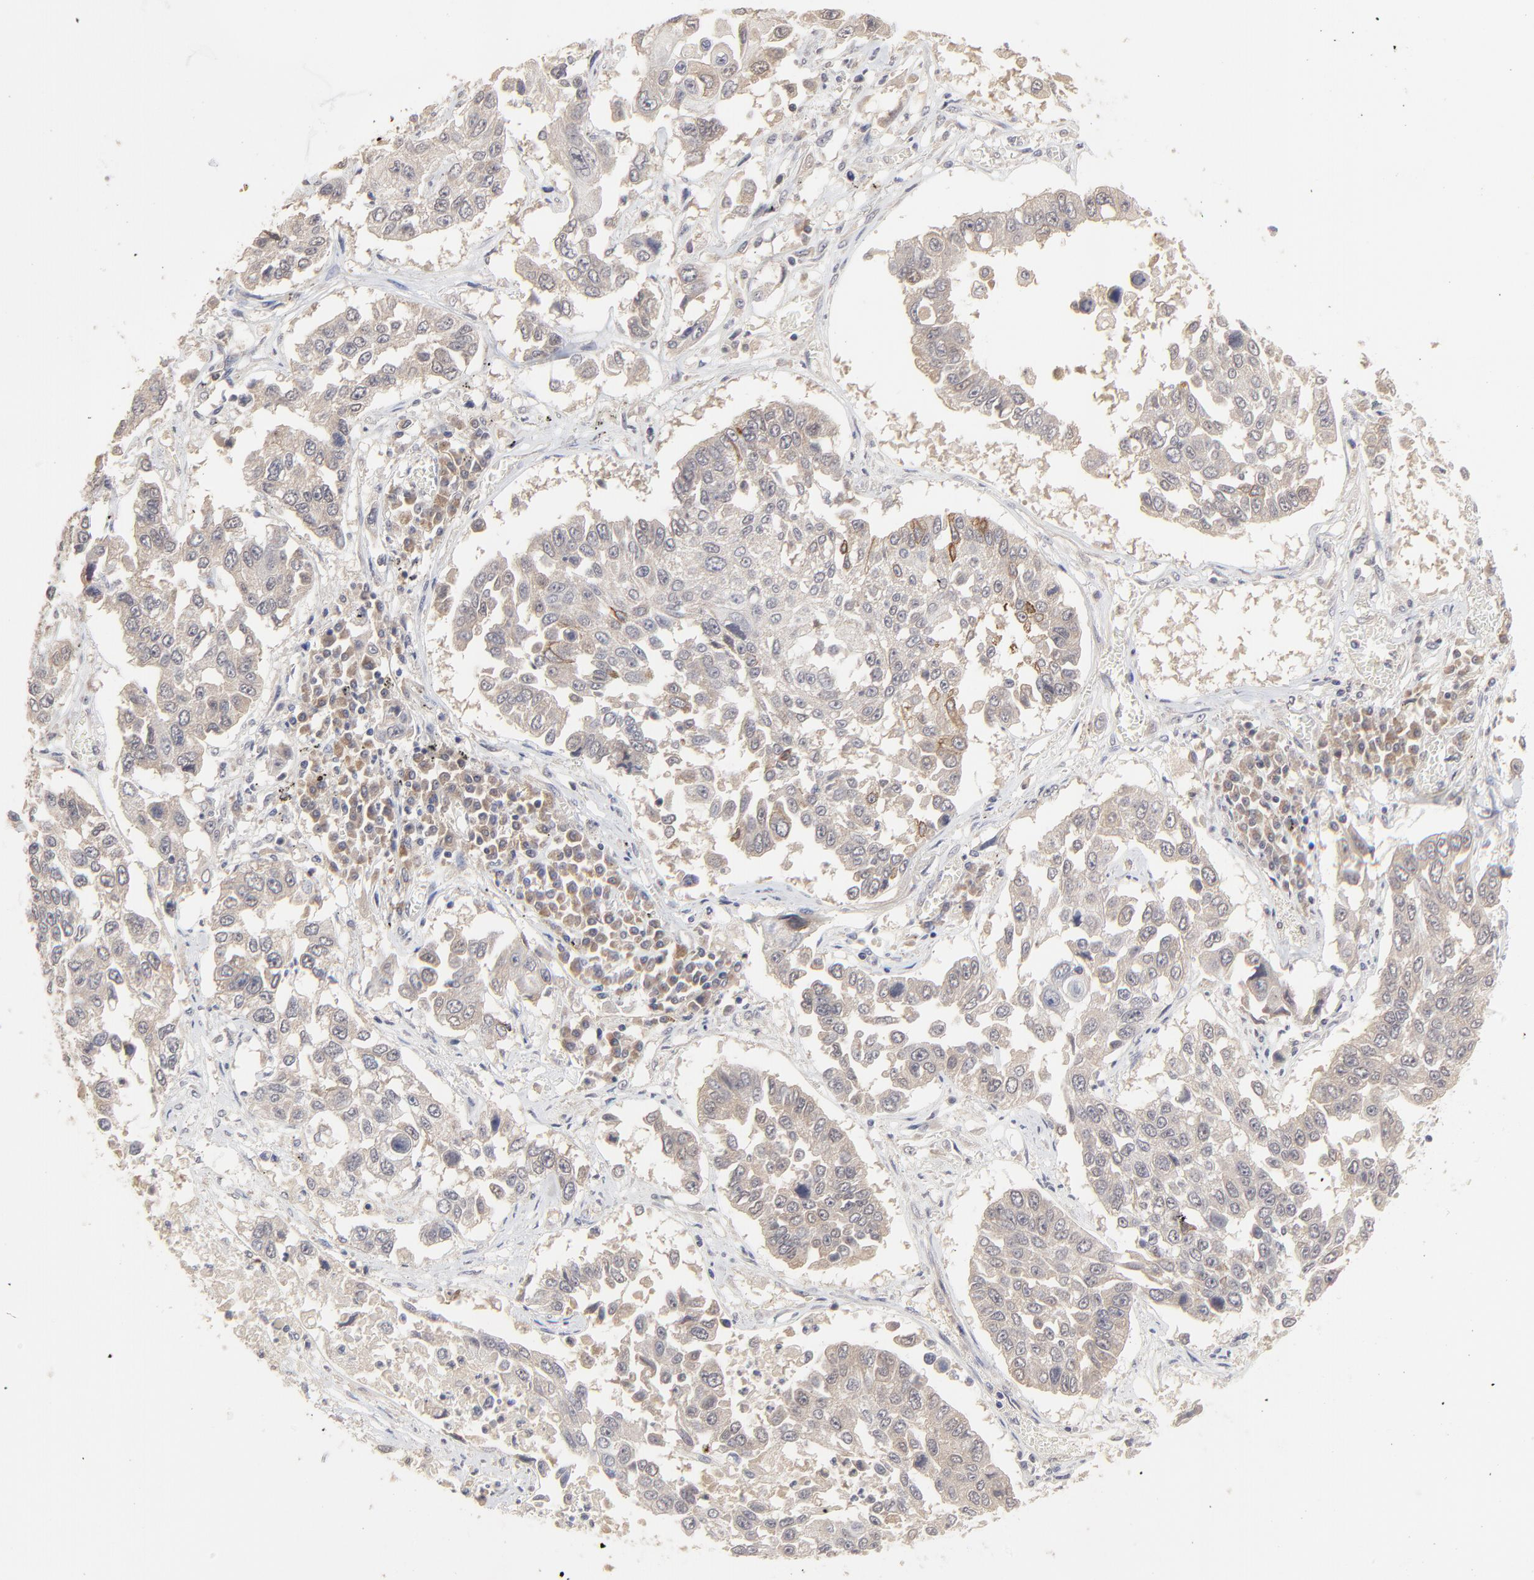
{"staining": {"intensity": "weak", "quantity": ">75%", "location": "cytoplasmic/membranous"}, "tissue": "lung cancer", "cell_type": "Tumor cells", "image_type": "cancer", "snomed": [{"axis": "morphology", "description": "Squamous cell carcinoma, NOS"}, {"axis": "topography", "description": "Lung"}], "caption": "This image shows lung cancer (squamous cell carcinoma) stained with IHC to label a protein in brown. The cytoplasmic/membranous of tumor cells show weak positivity for the protein. Nuclei are counter-stained blue.", "gene": "FAM199X", "patient": {"sex": "male", "age": 71}}